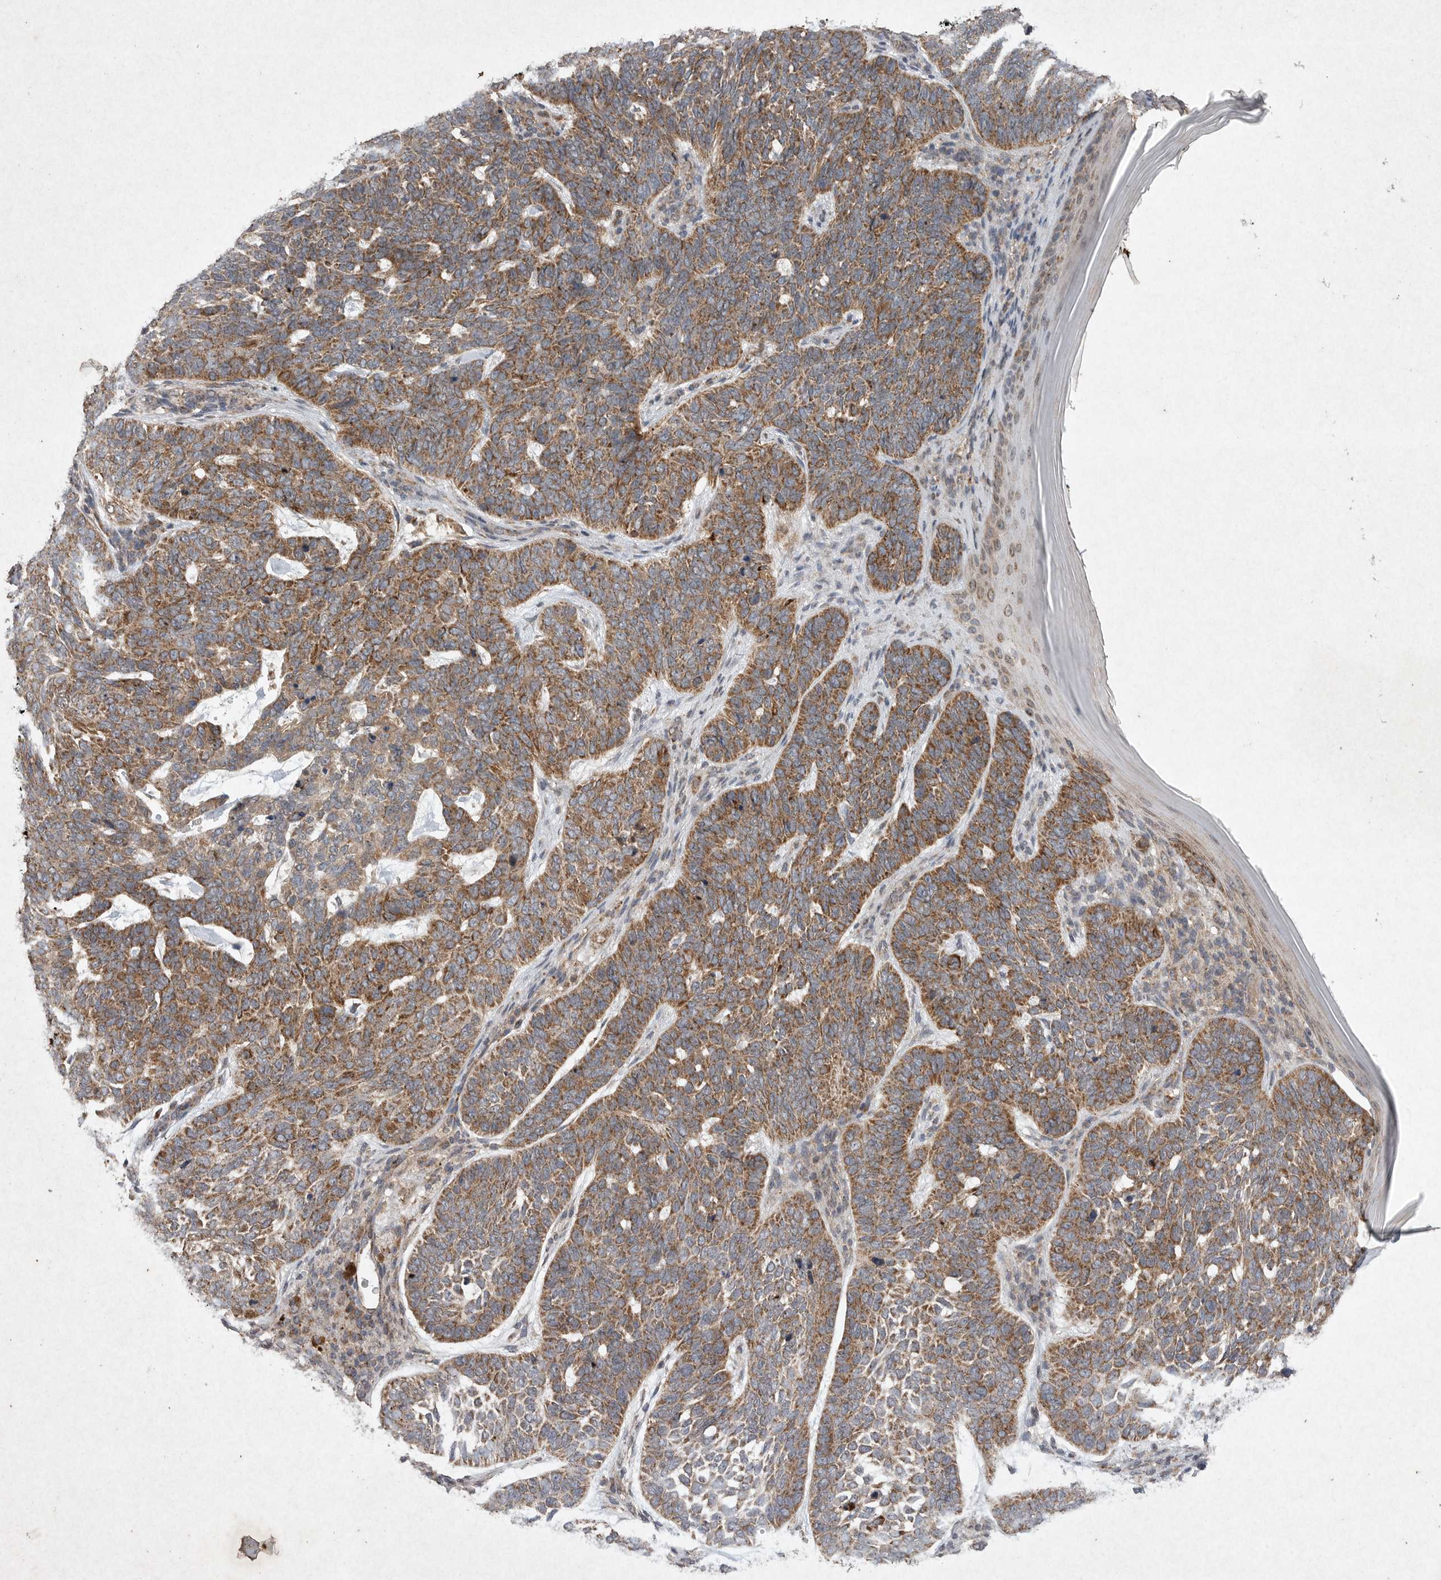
{"staining": {"intensity": "moderate", "quantity": ">75%", "location": "cytoplasmic/membranous"}, "tissue": "skin cancer", "cell_type": "Tumor cells", "image_type": "cancer", "snomed": [{"axis": "morphology", "description": "Basal cell carcinoma"}, {"axis": "topography", "description": "Skin"}], "caption": "Immunohistochemical staining of human skin cancer (basal cell carcinoma) displays moderate cytoplasmic/membranous protein staining in about >75% of tumor cells.", "gene": "DDR1", "patient": {"sex": "female", "age": 85}}